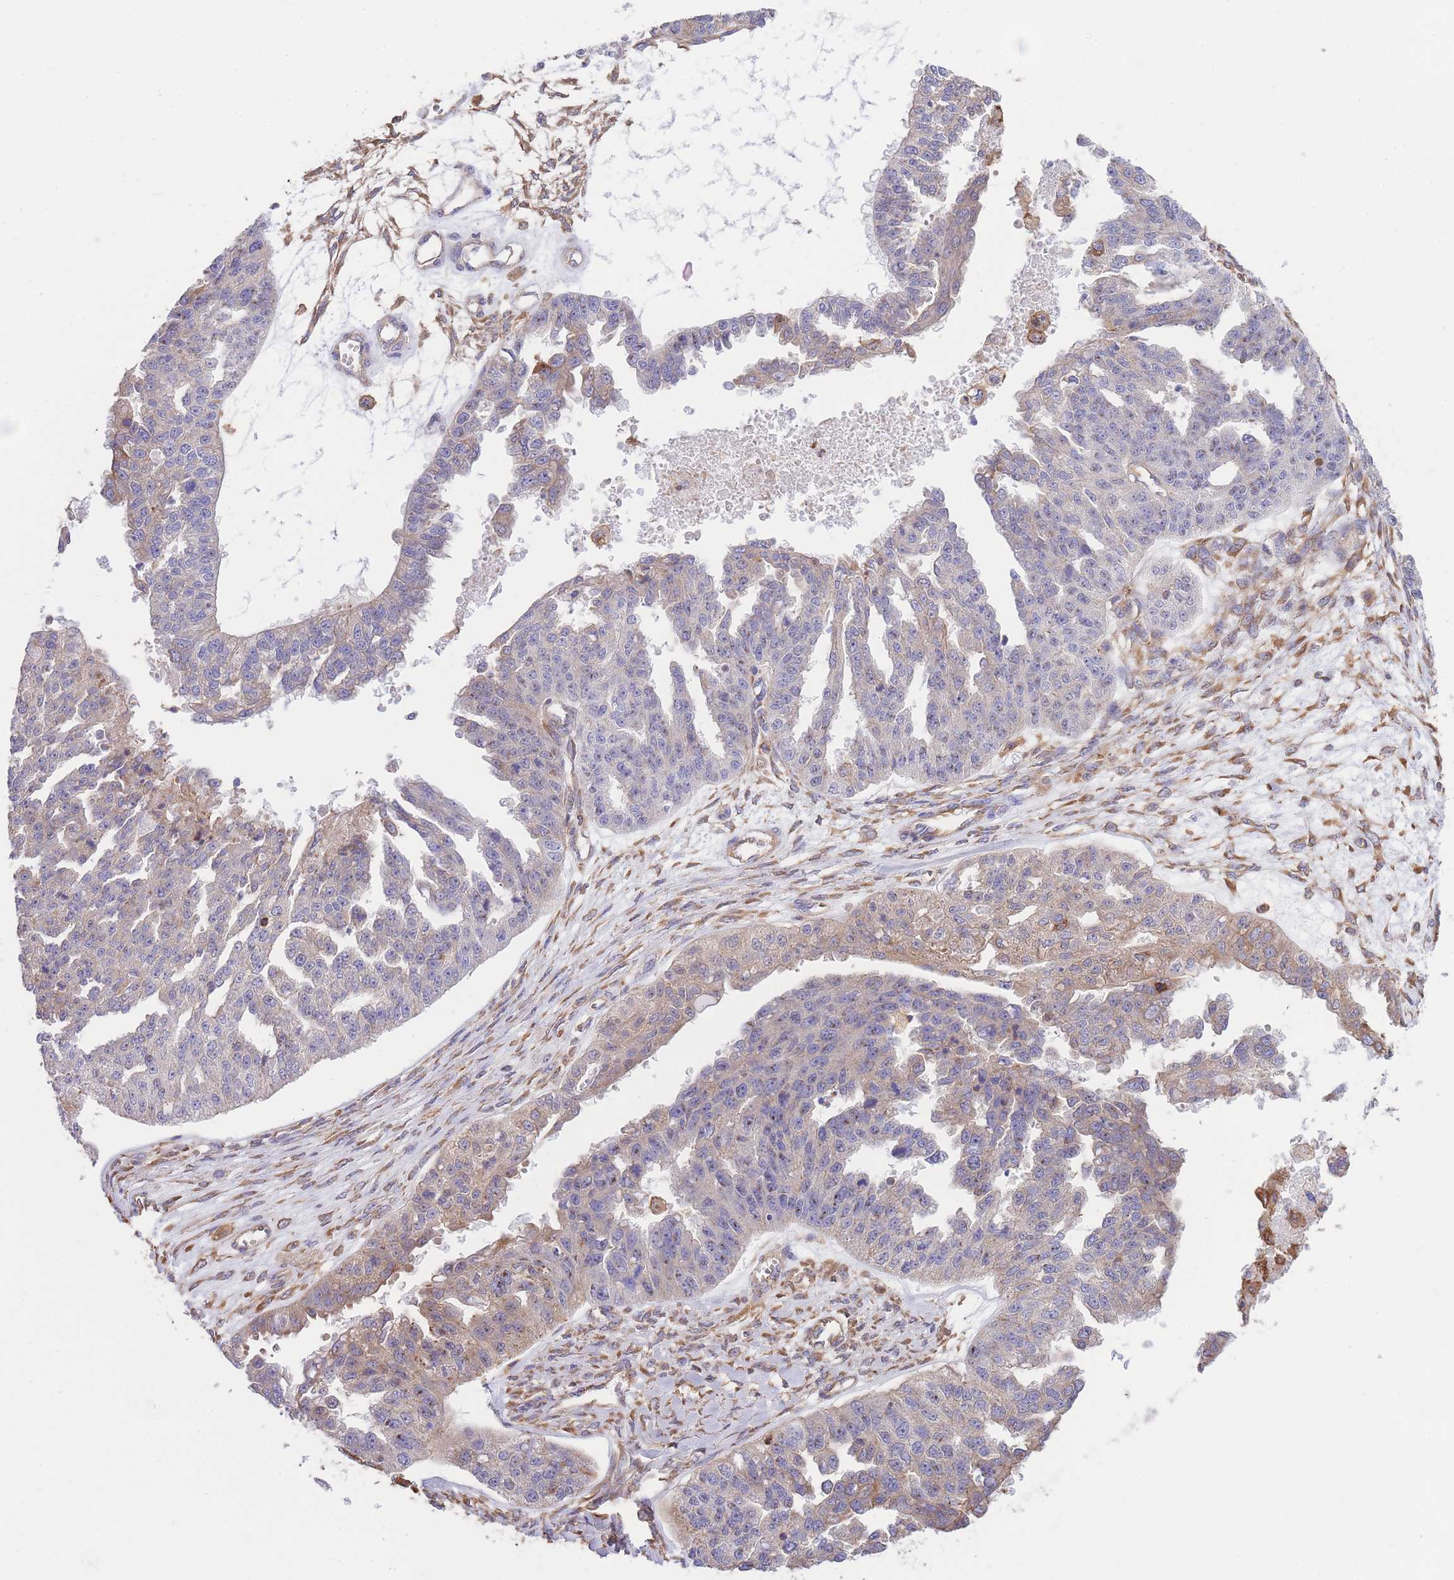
{"staining": {"intensity": "moderate", "quantity": "<25%", "location": "cytoplasmic/membranous"}, "tissue": "ovarian cancer", "cell_type": "Tumor cells", "image_type": "cancer", "snomed": [{"axis": "morphology", "description": "Cystadenocarcinoma, serous, NOS"}, {"axis": "topography", "description": "Ovary"}], "caption": "A high-resolution photomicrograph shows IHC staining of serous cystadenocarcinoma (ovarian), which demonstrates moderate cytoplasmic/membranous staining in about <25% of tumor cells.", "gene": "LRRN4CL", "patient": {"sex": "female", "age": 58}}